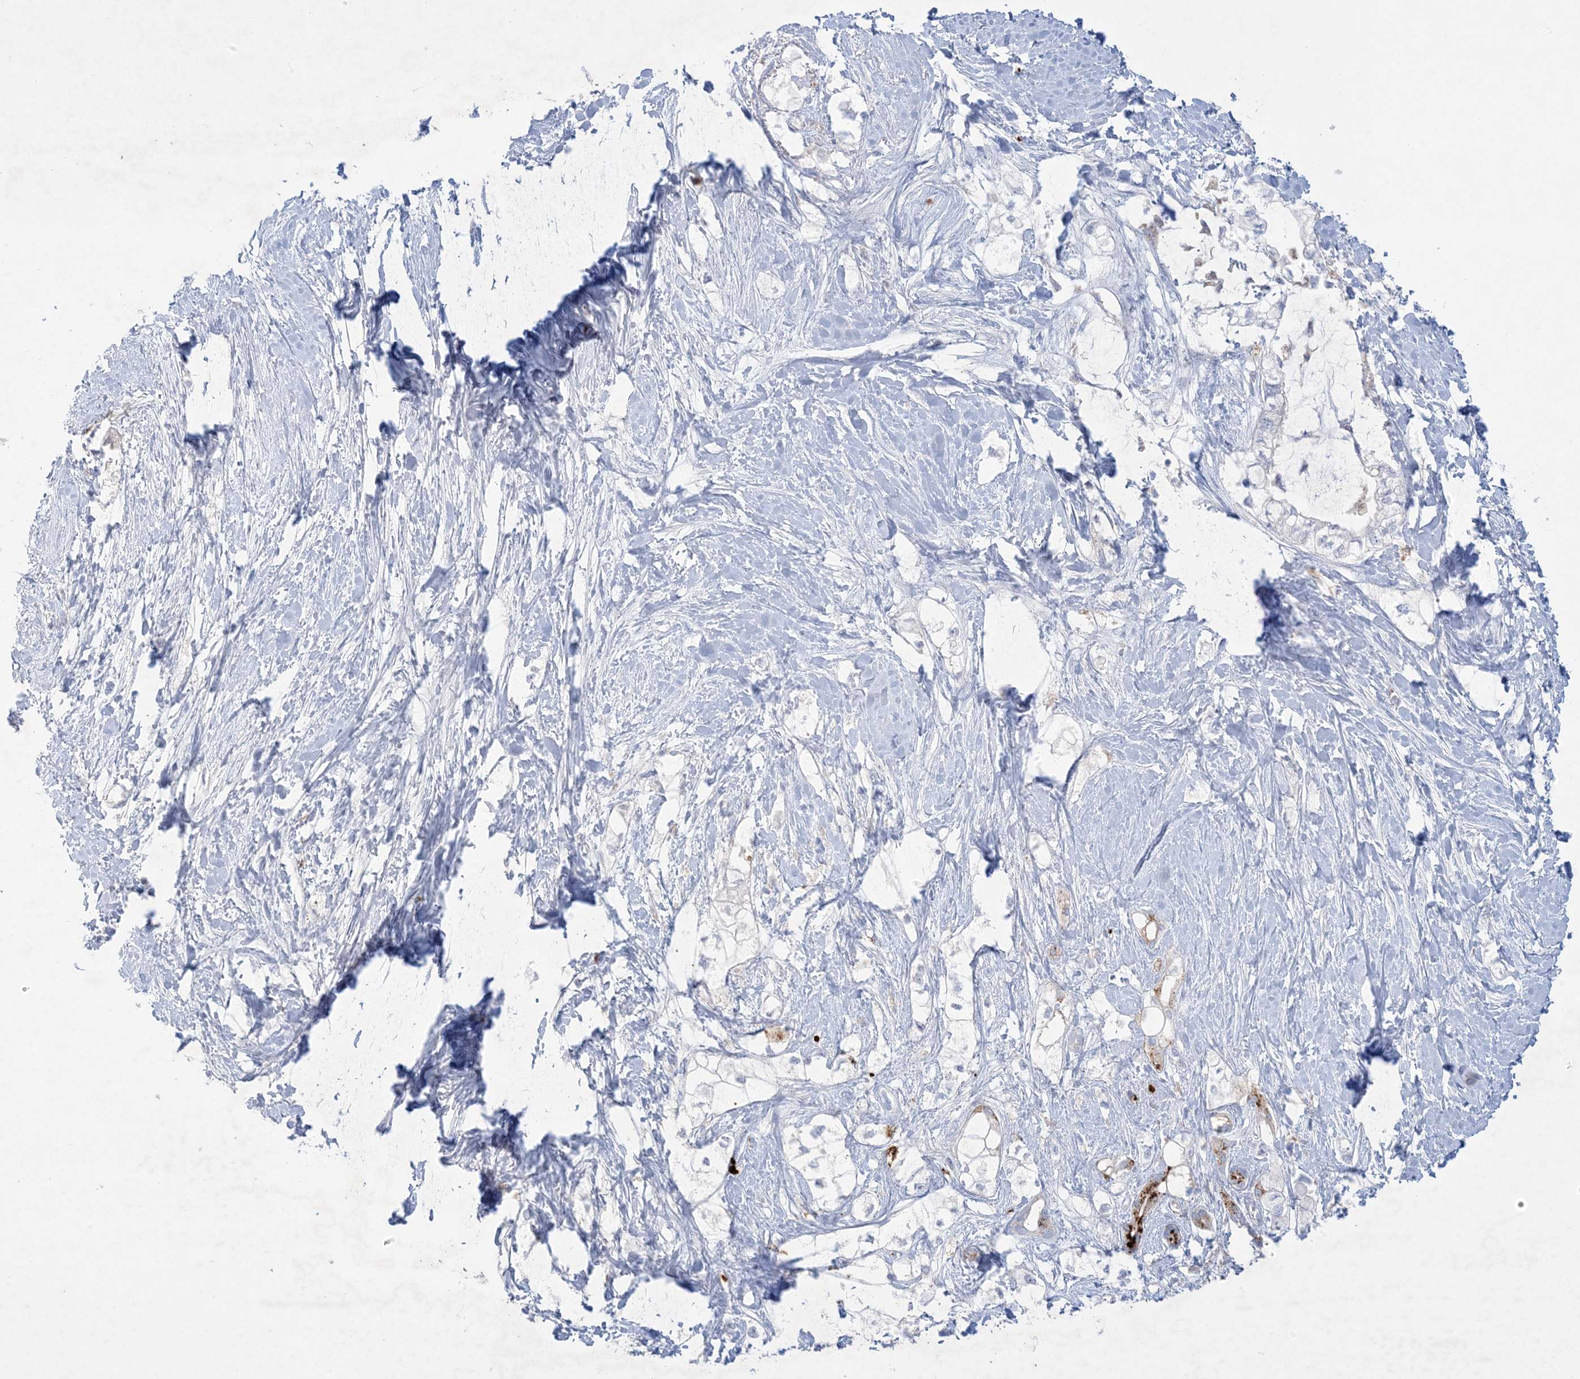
{"staining": {"intensity": "negative", "quantity": "none", "location": "none"}, "tissue": "pancreatic cancer", "cell_type": "Tumor cells", "image_type": "cancer", "snomed": [{"axis": "morphology", "description": "Adenocarcinoma, NOS"}, {"axis": "topography", "description": "Pancreas"}], "caption": "Immunohistochemistry image of adenocarcinoma (pancreatic) stained for a protein (brown), which demonstrates no expression in tumor cells.", "gene": "KCTD6", "patient": {"sex": "male", "age": 70}}